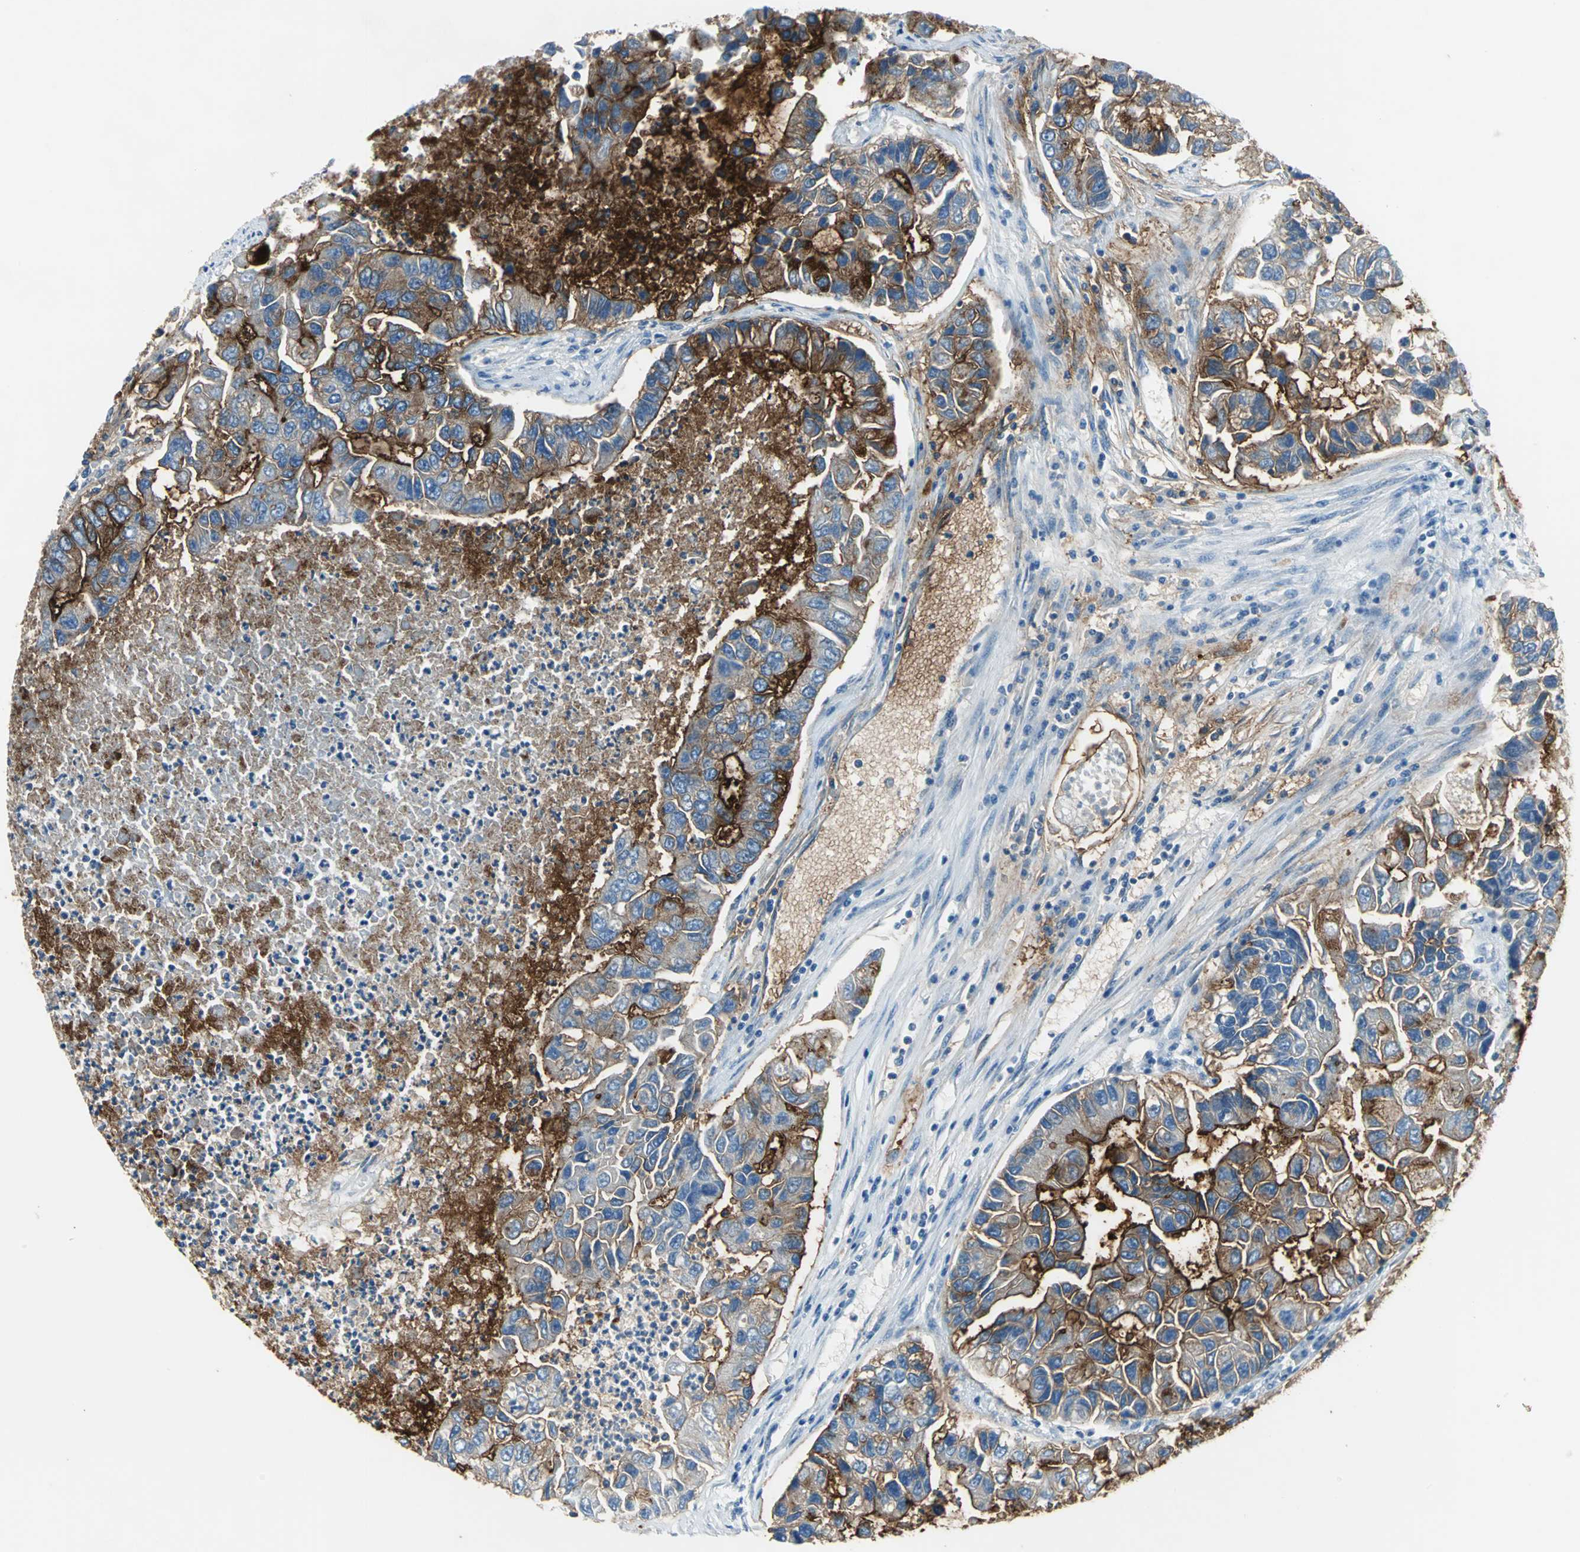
{"staining": {"intensity": "strong", "quantity": "25%-75%", "location": "cytoplasmic/membranous"}, "tissue": "lung cancer", "cell_type": "Tumor cells", "image_type": "cancer", "snomed": [{"axis": "morphology", "description": "Adenocarcinoma, NOS"}, {"axis": "topography", "description": "Lung"}], "caption": "This histopathology image displays immunohistochemistry (IHC) staining of lung adenocarcinoma, with high strong cytoplasmic/membranous staining in approximately 25%-75% of tumor cells.", "gene": "MUC4", "patient": {"sex": "female", "age": 51}}